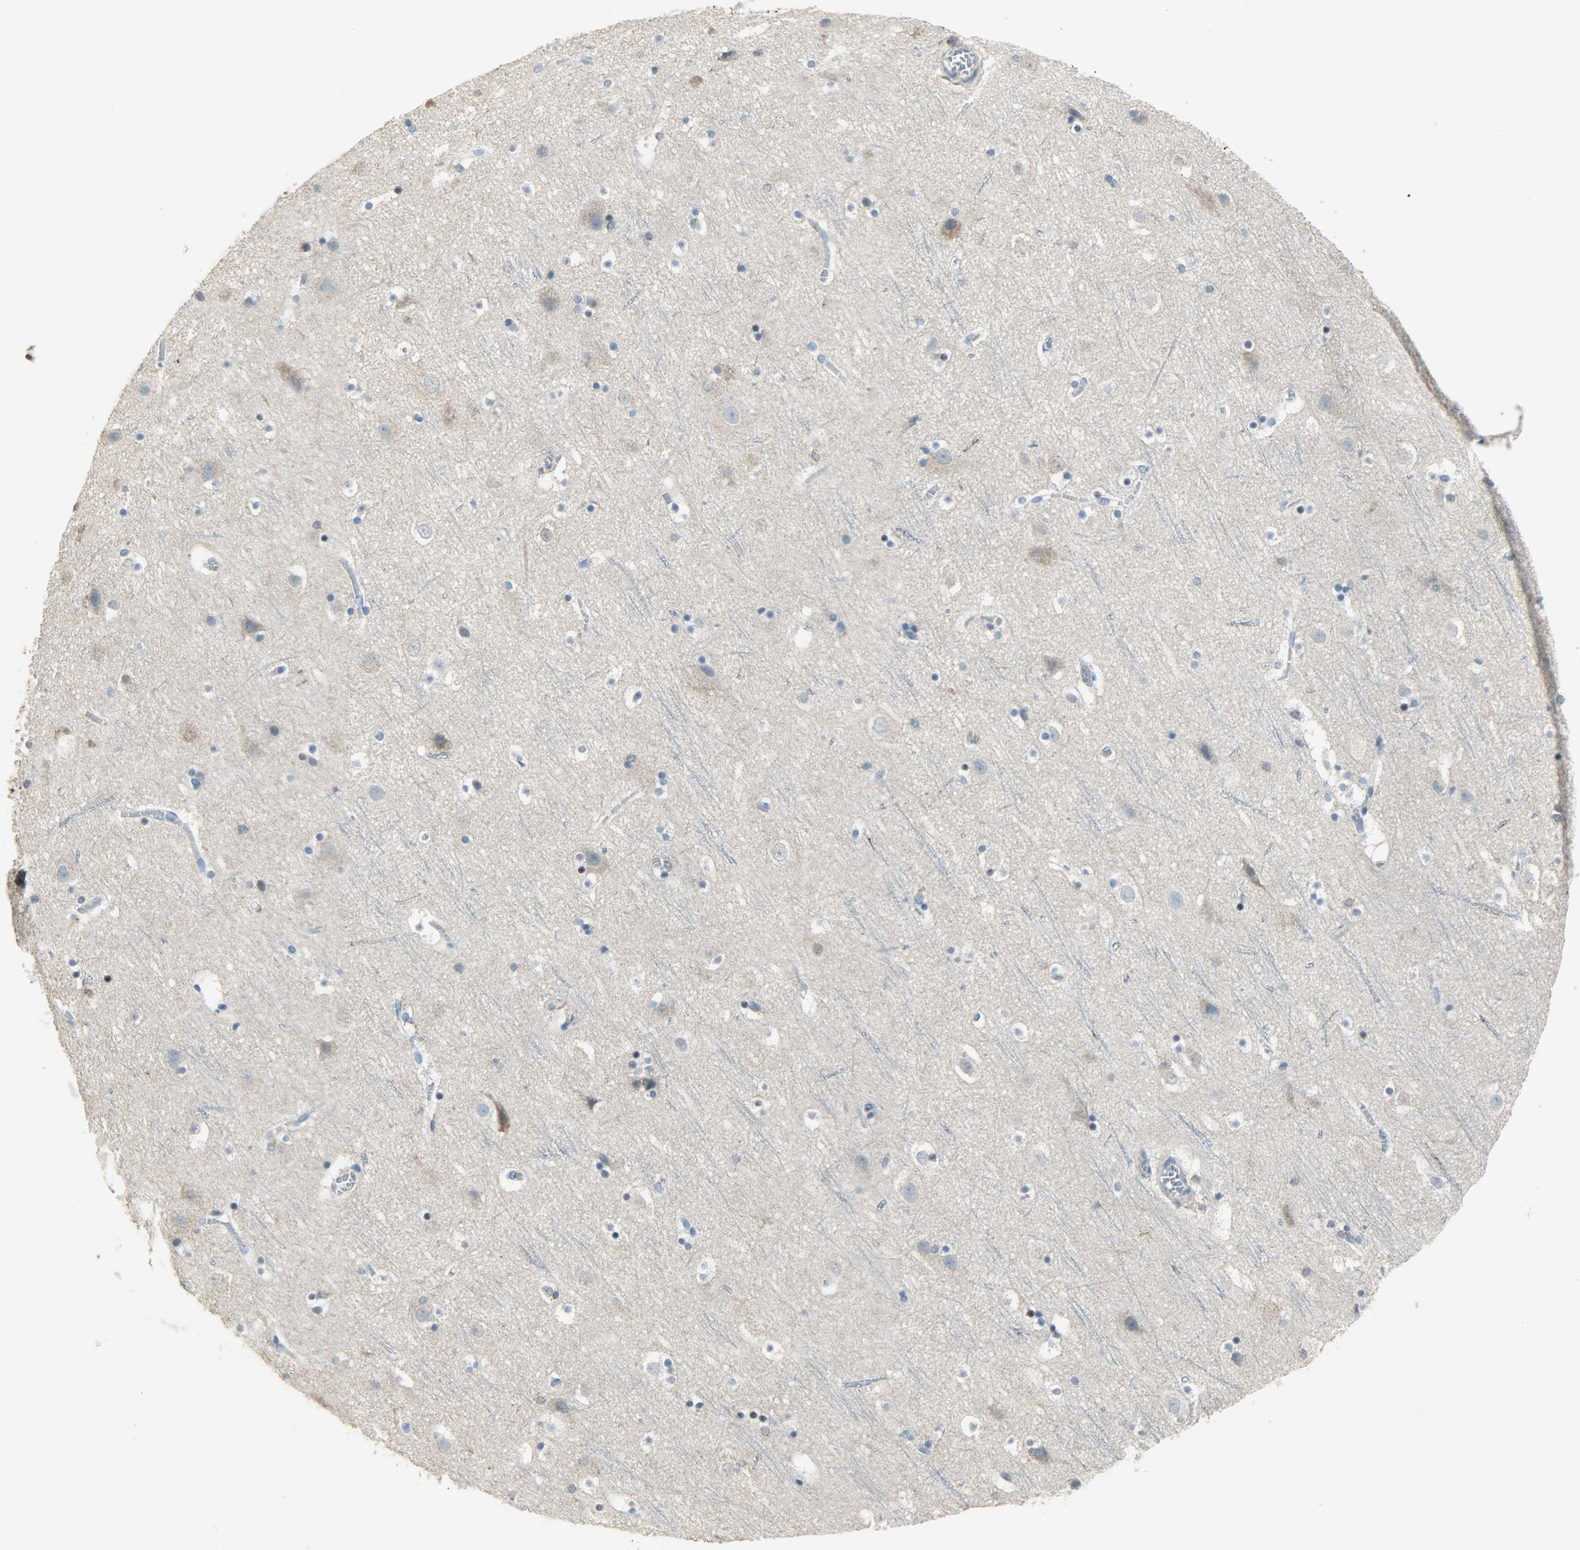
{"staining": {"intensity": "negative", "quantity": "none", "location": "none"}, "tissue": "cerebral cortex", "cell_type": "Endothelial cells", "image_type": "normal", "snomed": [{"axis": "morphology", "description": "Normal tissue, NOS"}, {"axis": "topography", "description": "Cerebral cortex"}], "caption": "Endothelial cells show no significant protein positivity in unremarkable cerebral cortex. (DAB (3,3'-diaminobenzidine) IHC, high magnification).", "gene": "DNAJA4", "patient": {"sex": "male", "age": 45}}